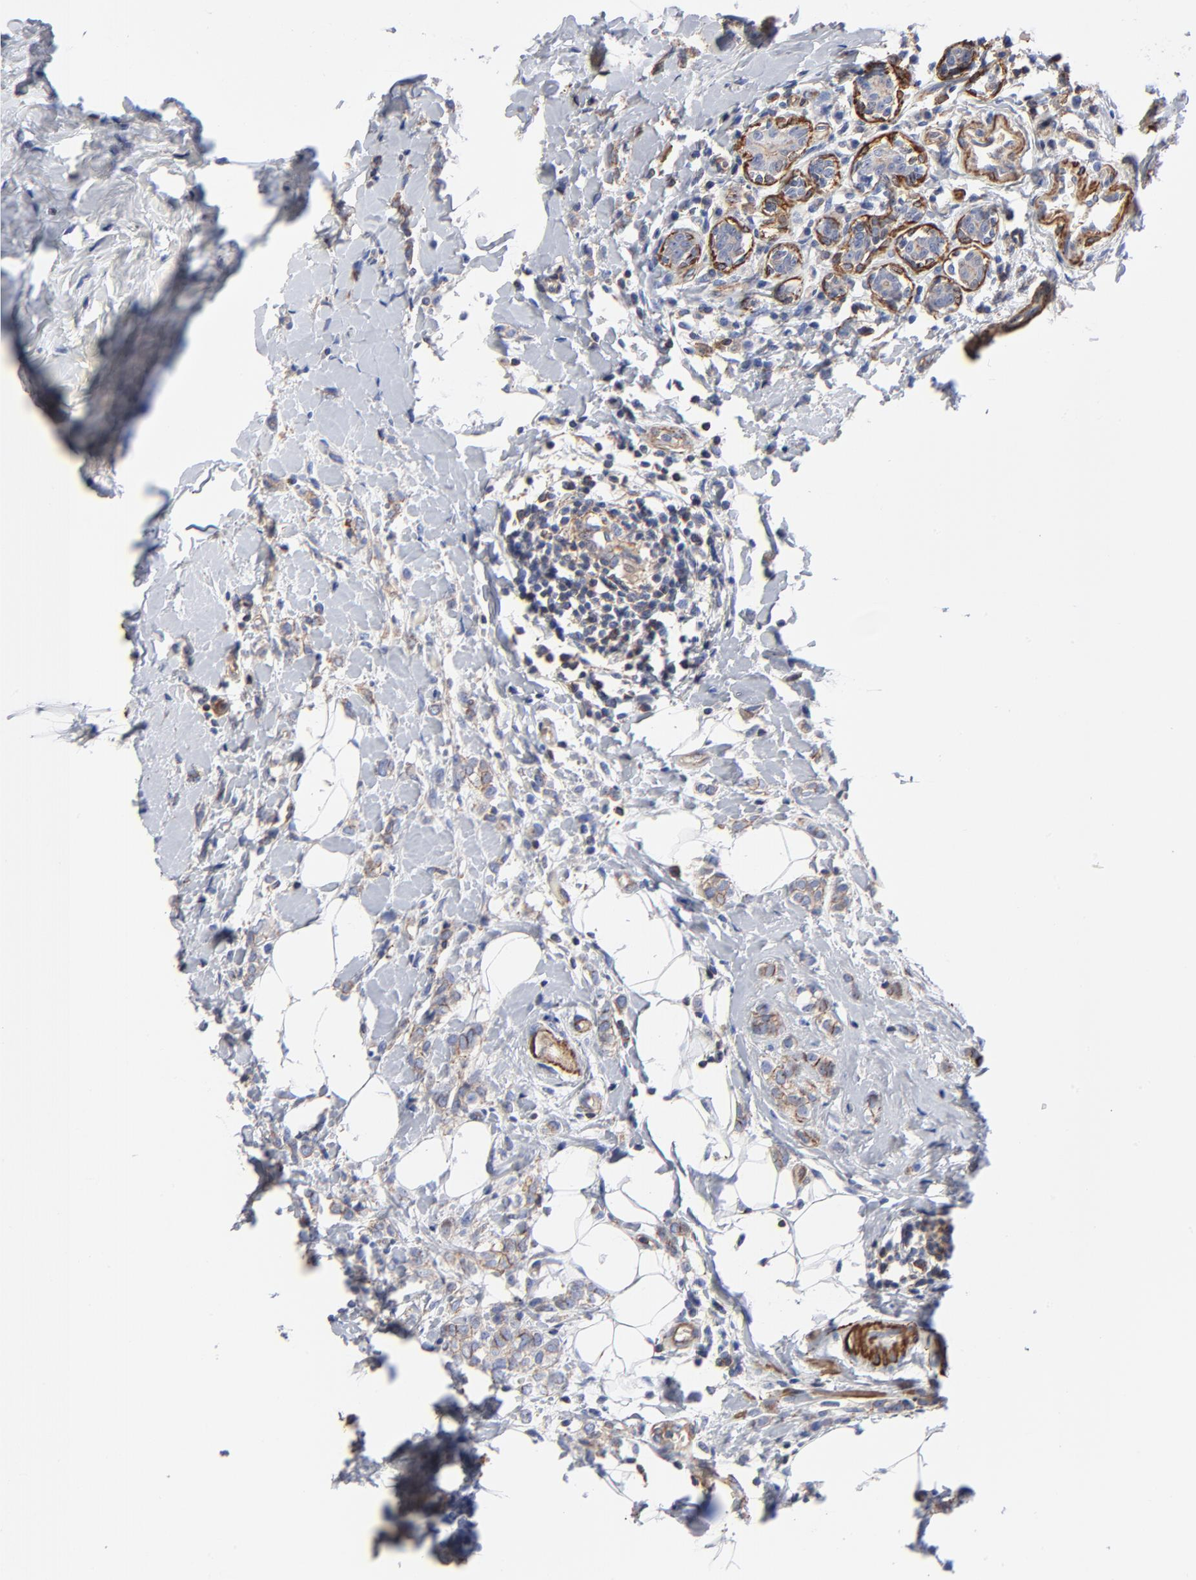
{"staining": {"intensity": "weak", "quantity": ">75%", "location": "cytoplasmic/membranous"}, "tissue": "breast cancer", "cell_type": "Tumor cells", "image_type": "cancer", "snomed": [{"axis": "morphology", "description": "Normal tissue, NOS"}, {"axis": "morphology", "description": "Lobular carcinoma"}, {"axis": "topography", "description": "Breast"}], "caption": "The immunohistochemical stain shows weak cytoplasmic/membranous expression in tumor cells of breast lobular carcinoma tissue. The staining is performed using DAB (3,3'-diaminobenzidine) brown chromogen to label protein expression. The nuclei are counter-stained blue using hematoxylin.", "gene": "ACTA2", "patient": {"sex": "female", "age": 47}}